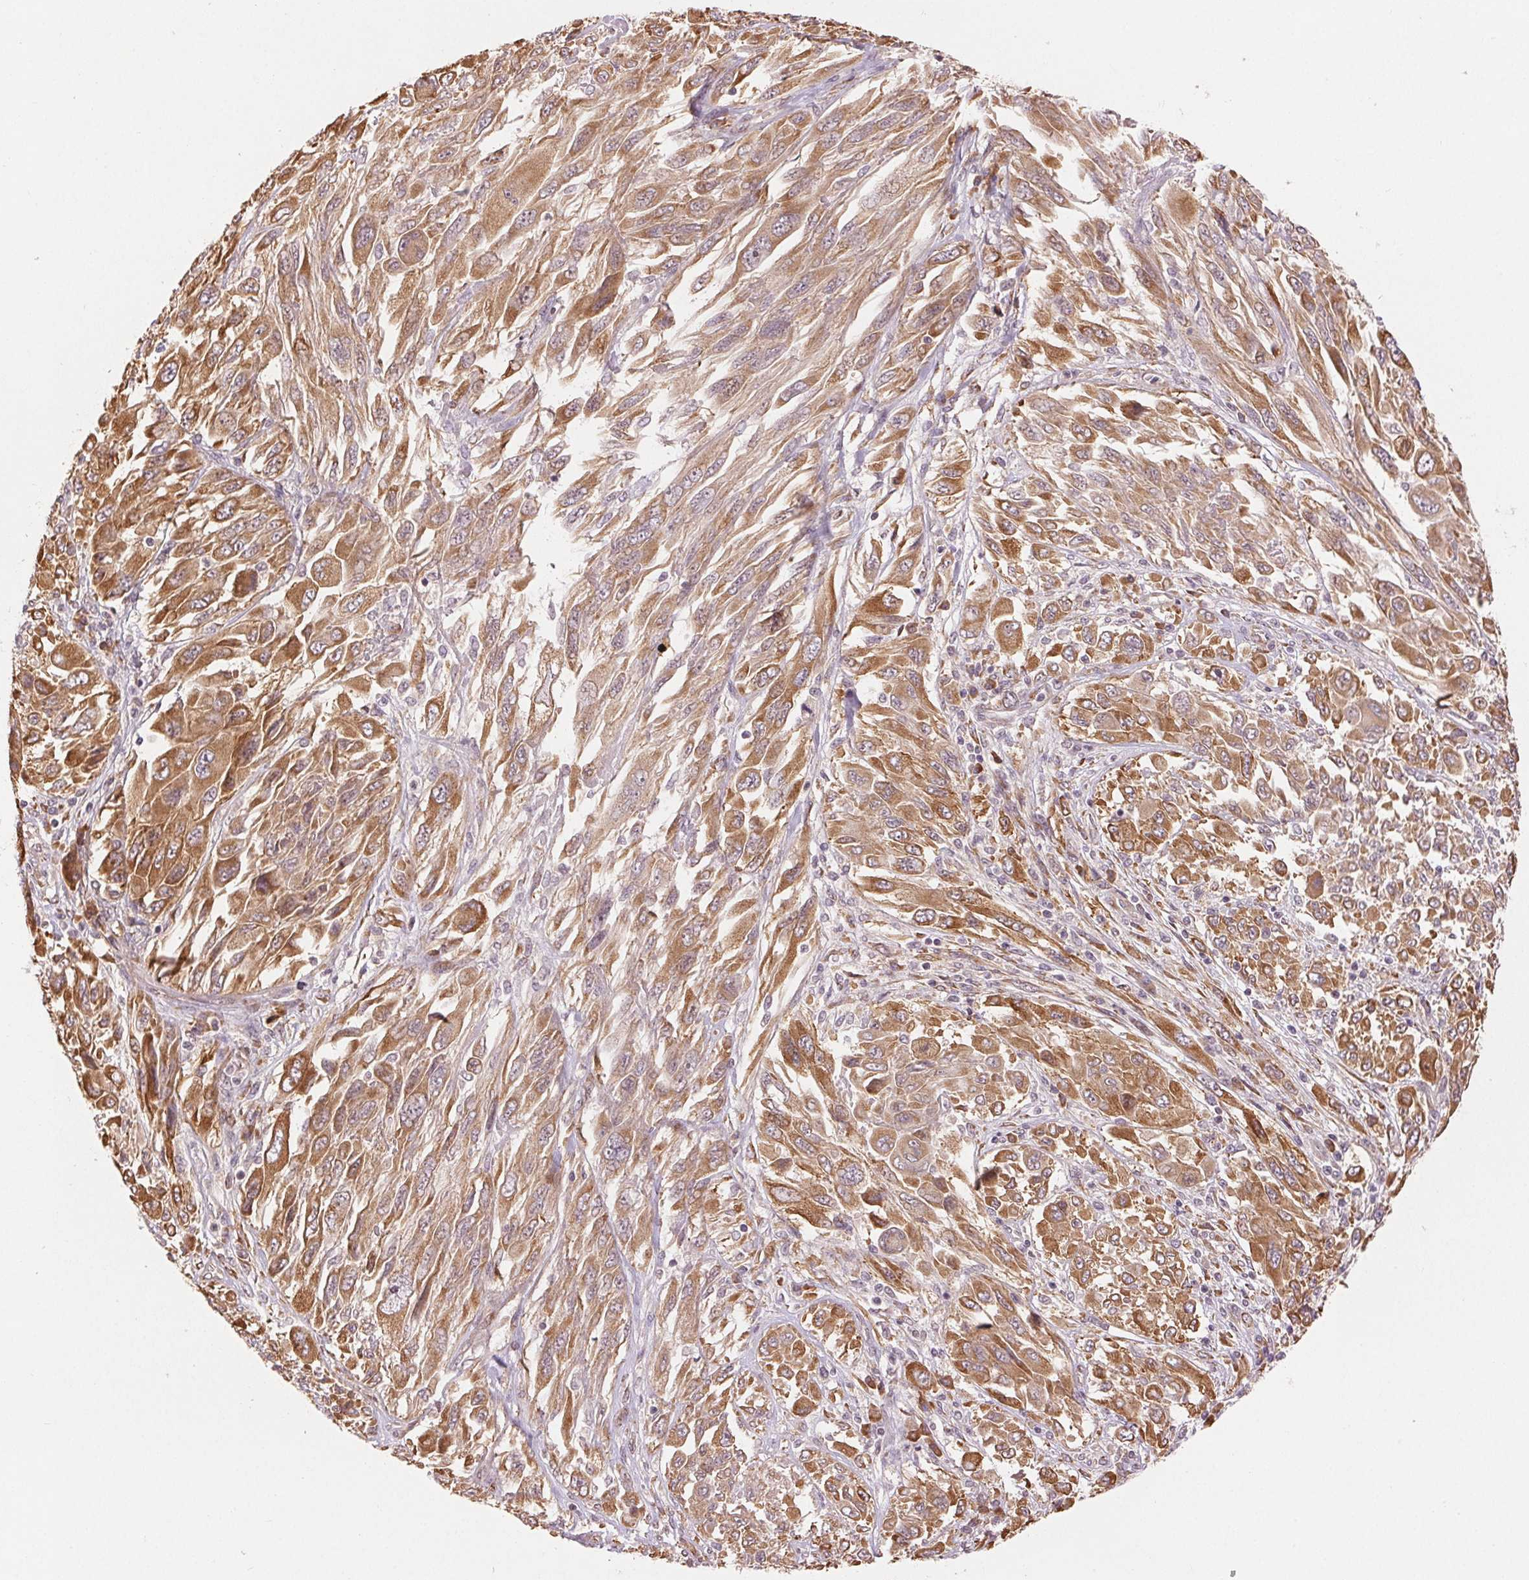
{"staining": {"intensity": "moderate", "quantity": ">75%", "location": "cytoplasmic/membranous"}, "tissue": "melanoma", "cell_type": "Tumor cells", "image_type": "cancer", "snomed": [{"axis": "morphology", "description": "Malignant melanoma, NOS"}, {"axis": "topography", "description": "Skin"}], "caption": "Immunohistochemical staining of malignant melanoma displays moderate cytoplasmic/membranous protein positivity in about >75% of tumor cells. The staining is performed using DAB brown chromogen to label protein expression. The nuclei are counter-stained blue using hematoxylin.", "gene": "SLC20A1", "patient": {"sex": "female", "age": 91}}